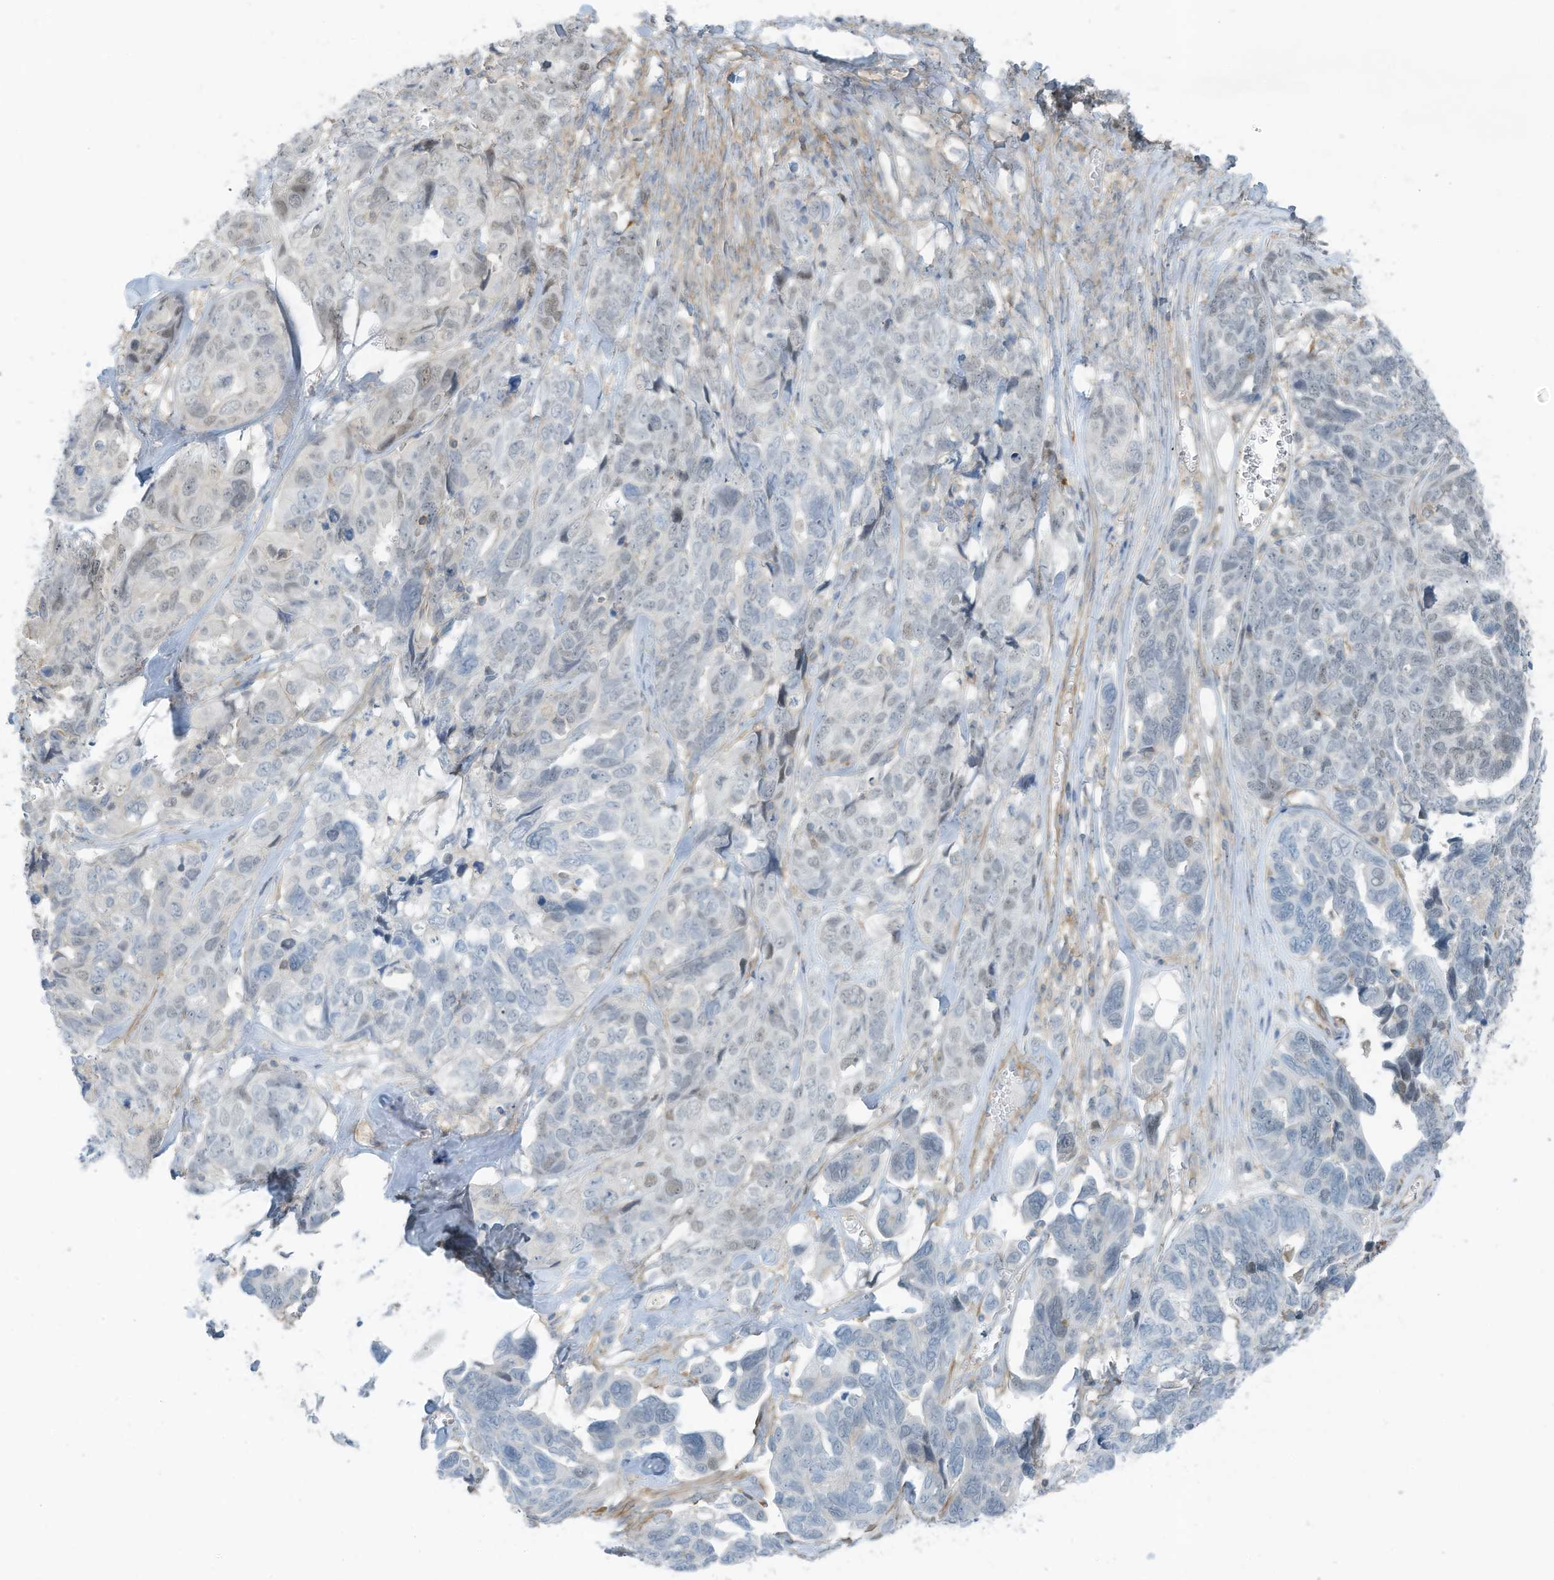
{"staining": {"intensity": "negative", "quantity": "none", "location": "none"}, "tissue": "ovarian cancer", "cell_type": "Tumor cells", "image_type": "cancer", "snomed": [{"axis": "morphology", "description": "Cystadenocarcinoma, serous, NOS"}, {"axis": "topography", "description": "Ovary"}], "caption": "DAB (3,3'-diaminobenzidine) immunohistochemical staining of serous cystadenocarcinoma (ovarian) demonstrates no significant staining in tumor cells.", "gene": "ZNF846", "patient": {"sex": "female", "age": 79}}